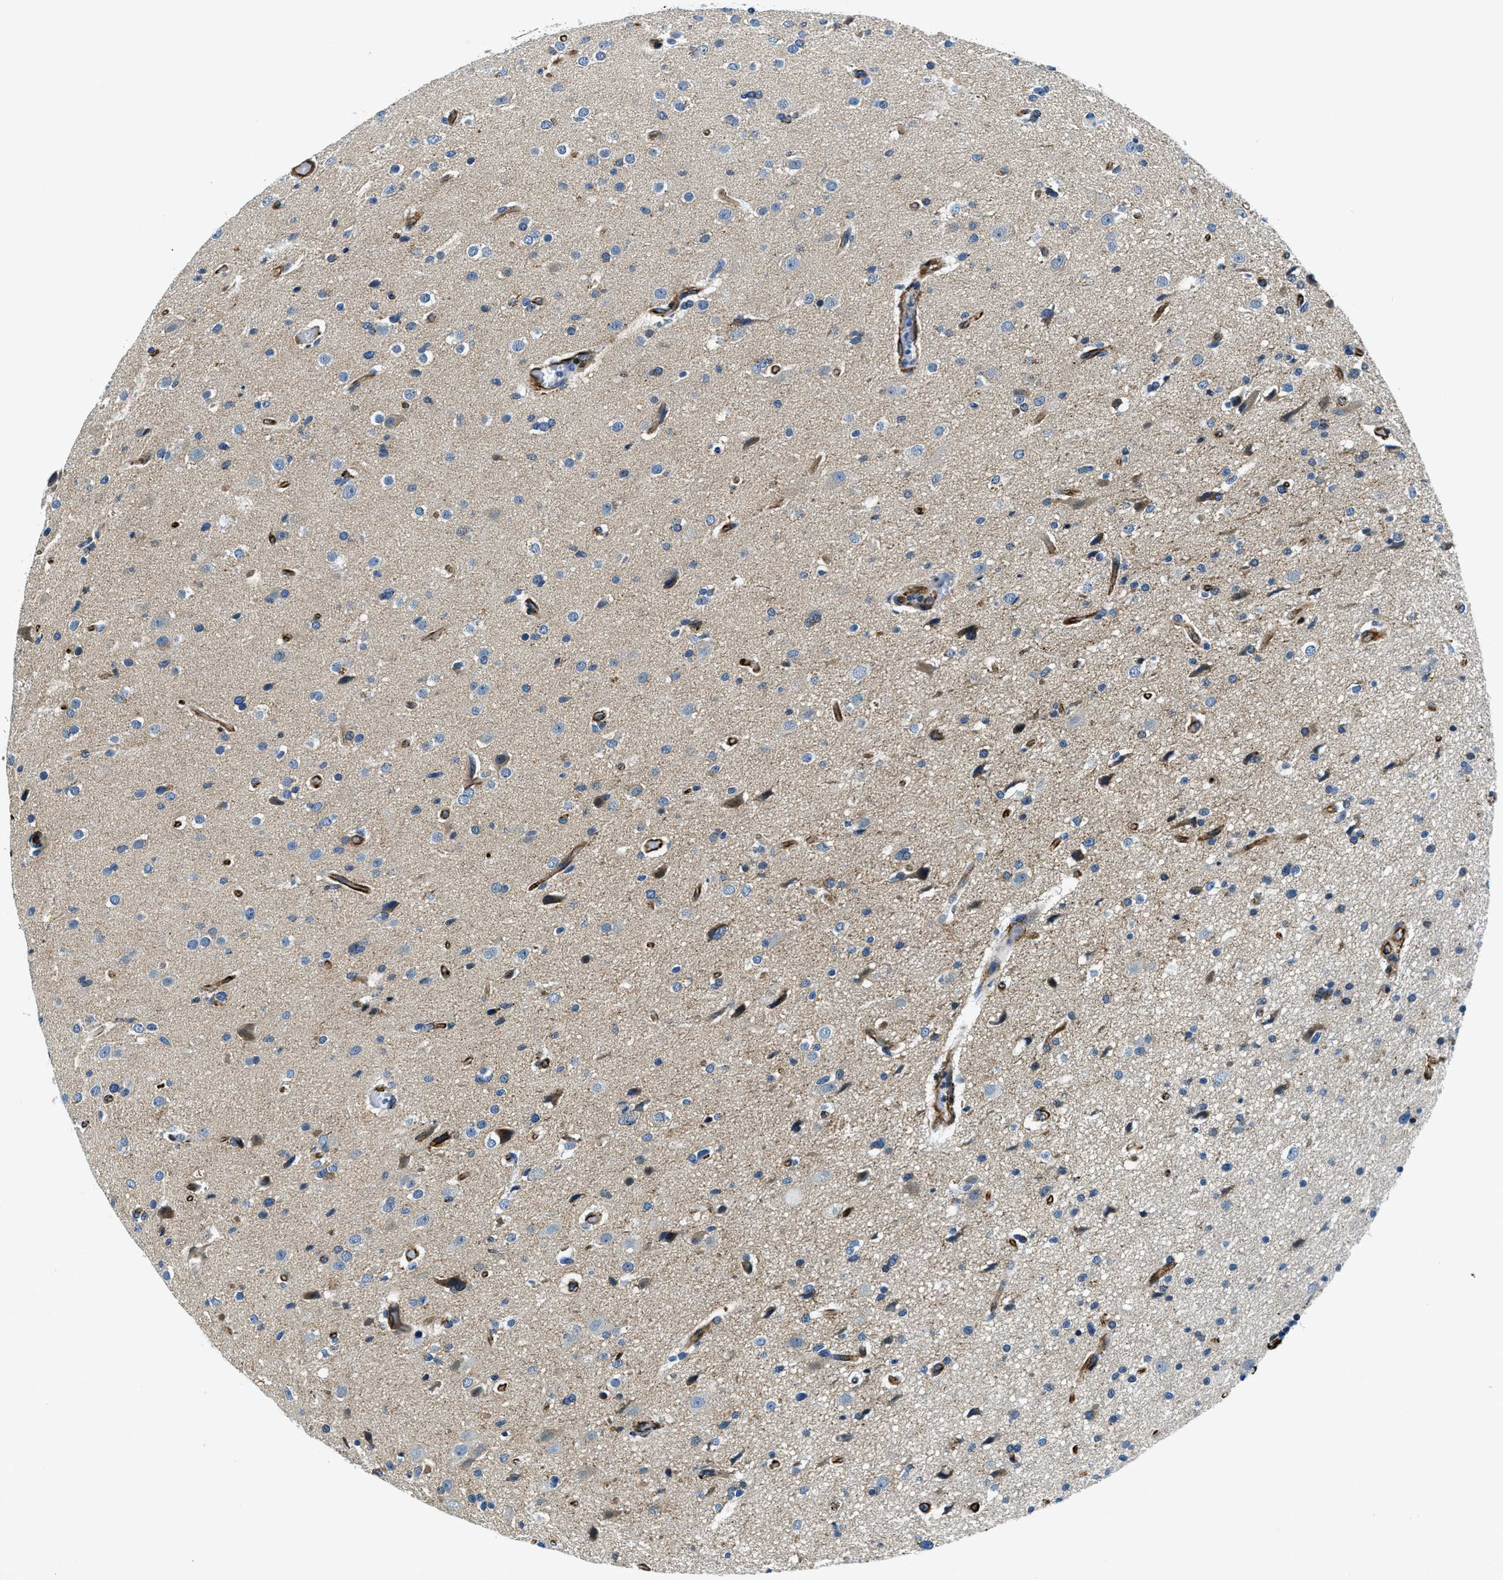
{"staining": {"intensity": "negative", "quantity": "none", "location": "none"}, "tissue": "glioma", "cell_type": "Tumor cells", "image_type": "cancer", "snomed": [{"axis": "morphology", "description": "Glioma, malignant, High grade"}, {"axis": "topography", "description": "Brain"}], "caption": "A high-resolution micrograph shows immunohistochemistry staining of glioma, which reveals no significant staining in tumor cells.", "gene": "GNS", "patient": {"sex": "male", "age": 33}}